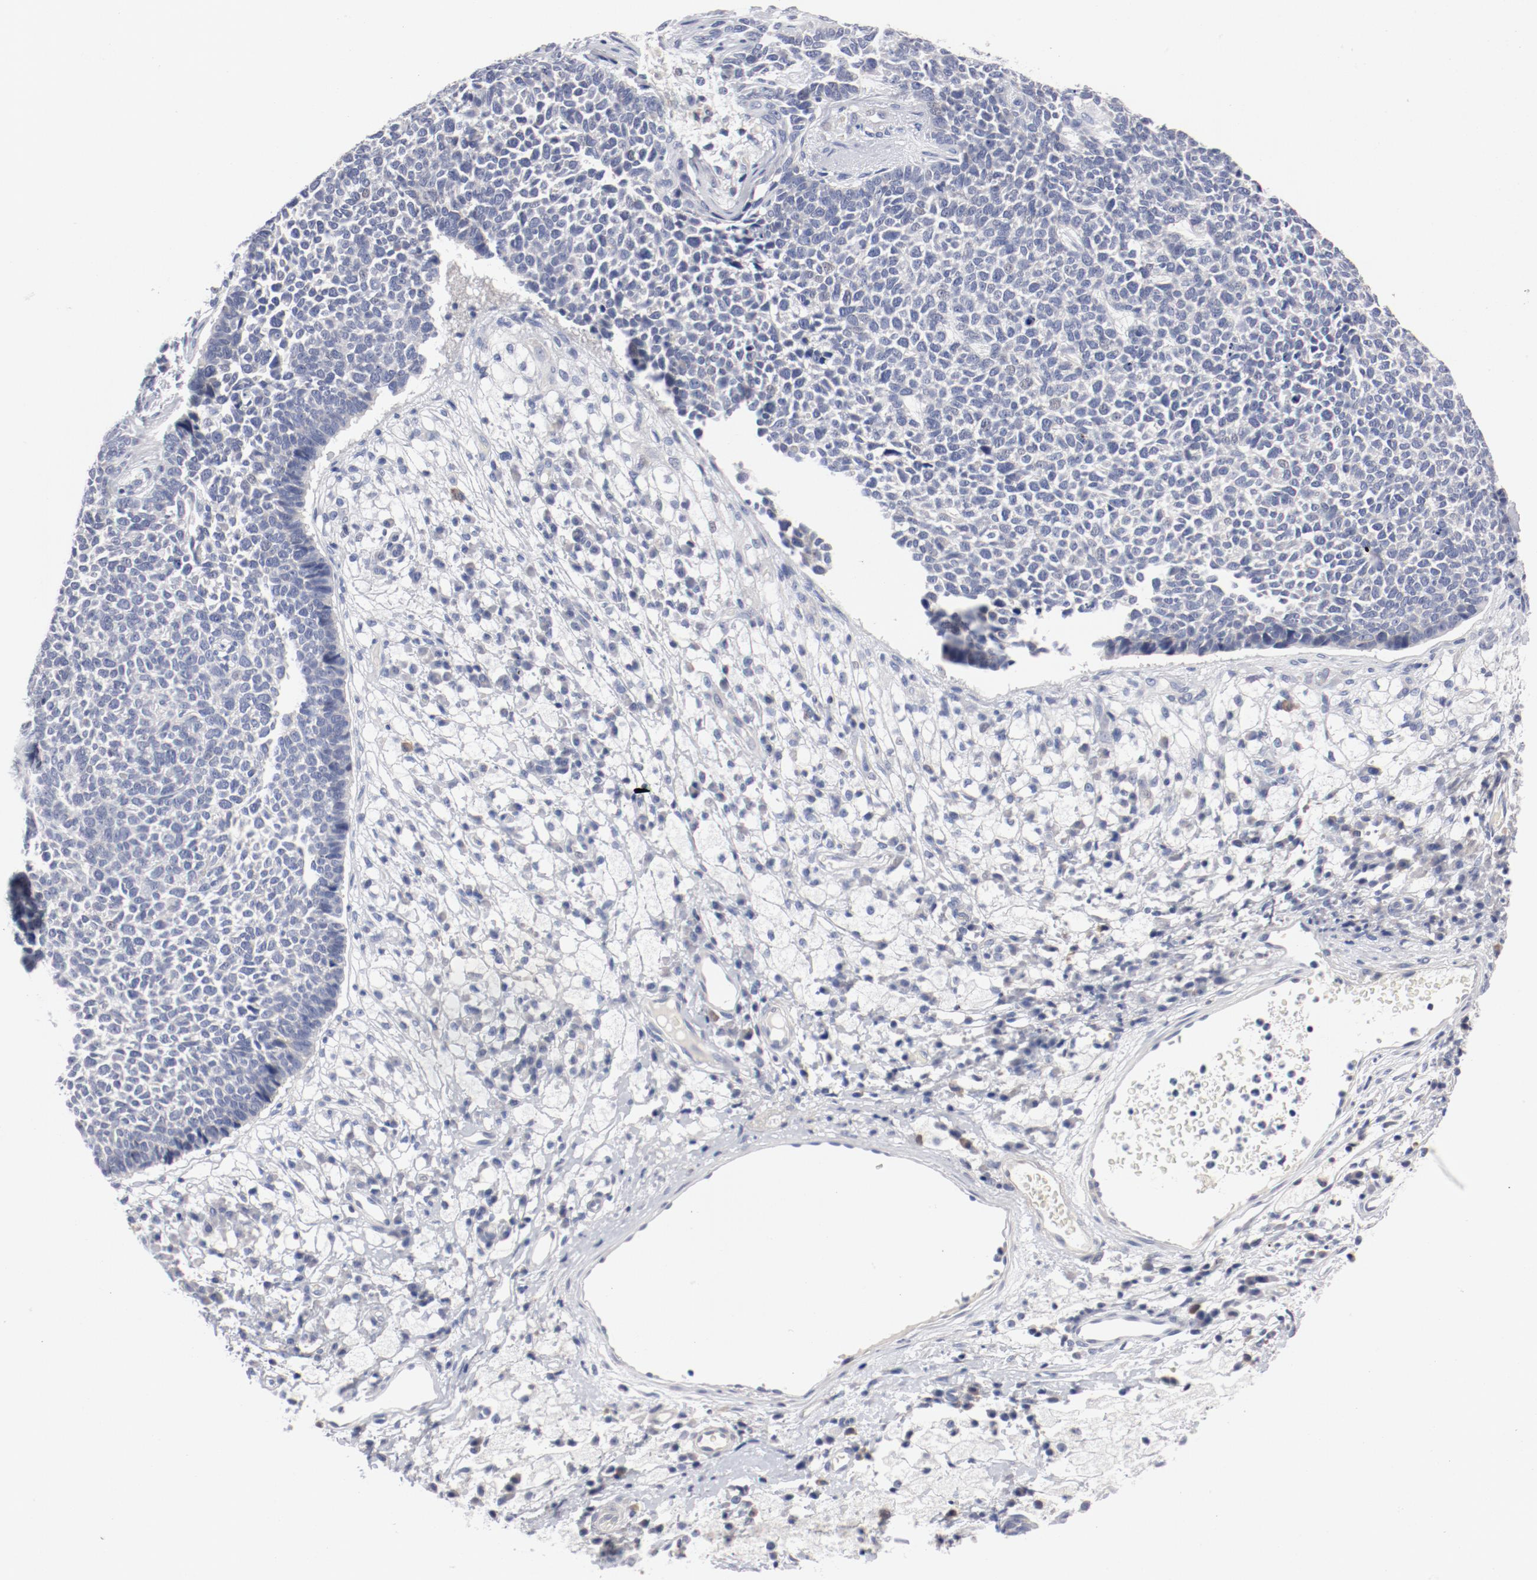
{"staining": {"intensity": "negative", "quantity": "none", "location": "none"}, "tissue": "skin cancer", "cell_type": "Tumor cells", "image_type": "cancer", "snomed": [{"axis": "morphology", "description": "Basal cell carcinoma"}, {"axis": "topography", "description": "Skin"}], "caption": "Basal cell carcinoma (skin) was stained to show a protein in brown. There is no significant positivity in tumor cells.", "gene": "KCNK13", "patient": {"sex": "female", "age": 84}}